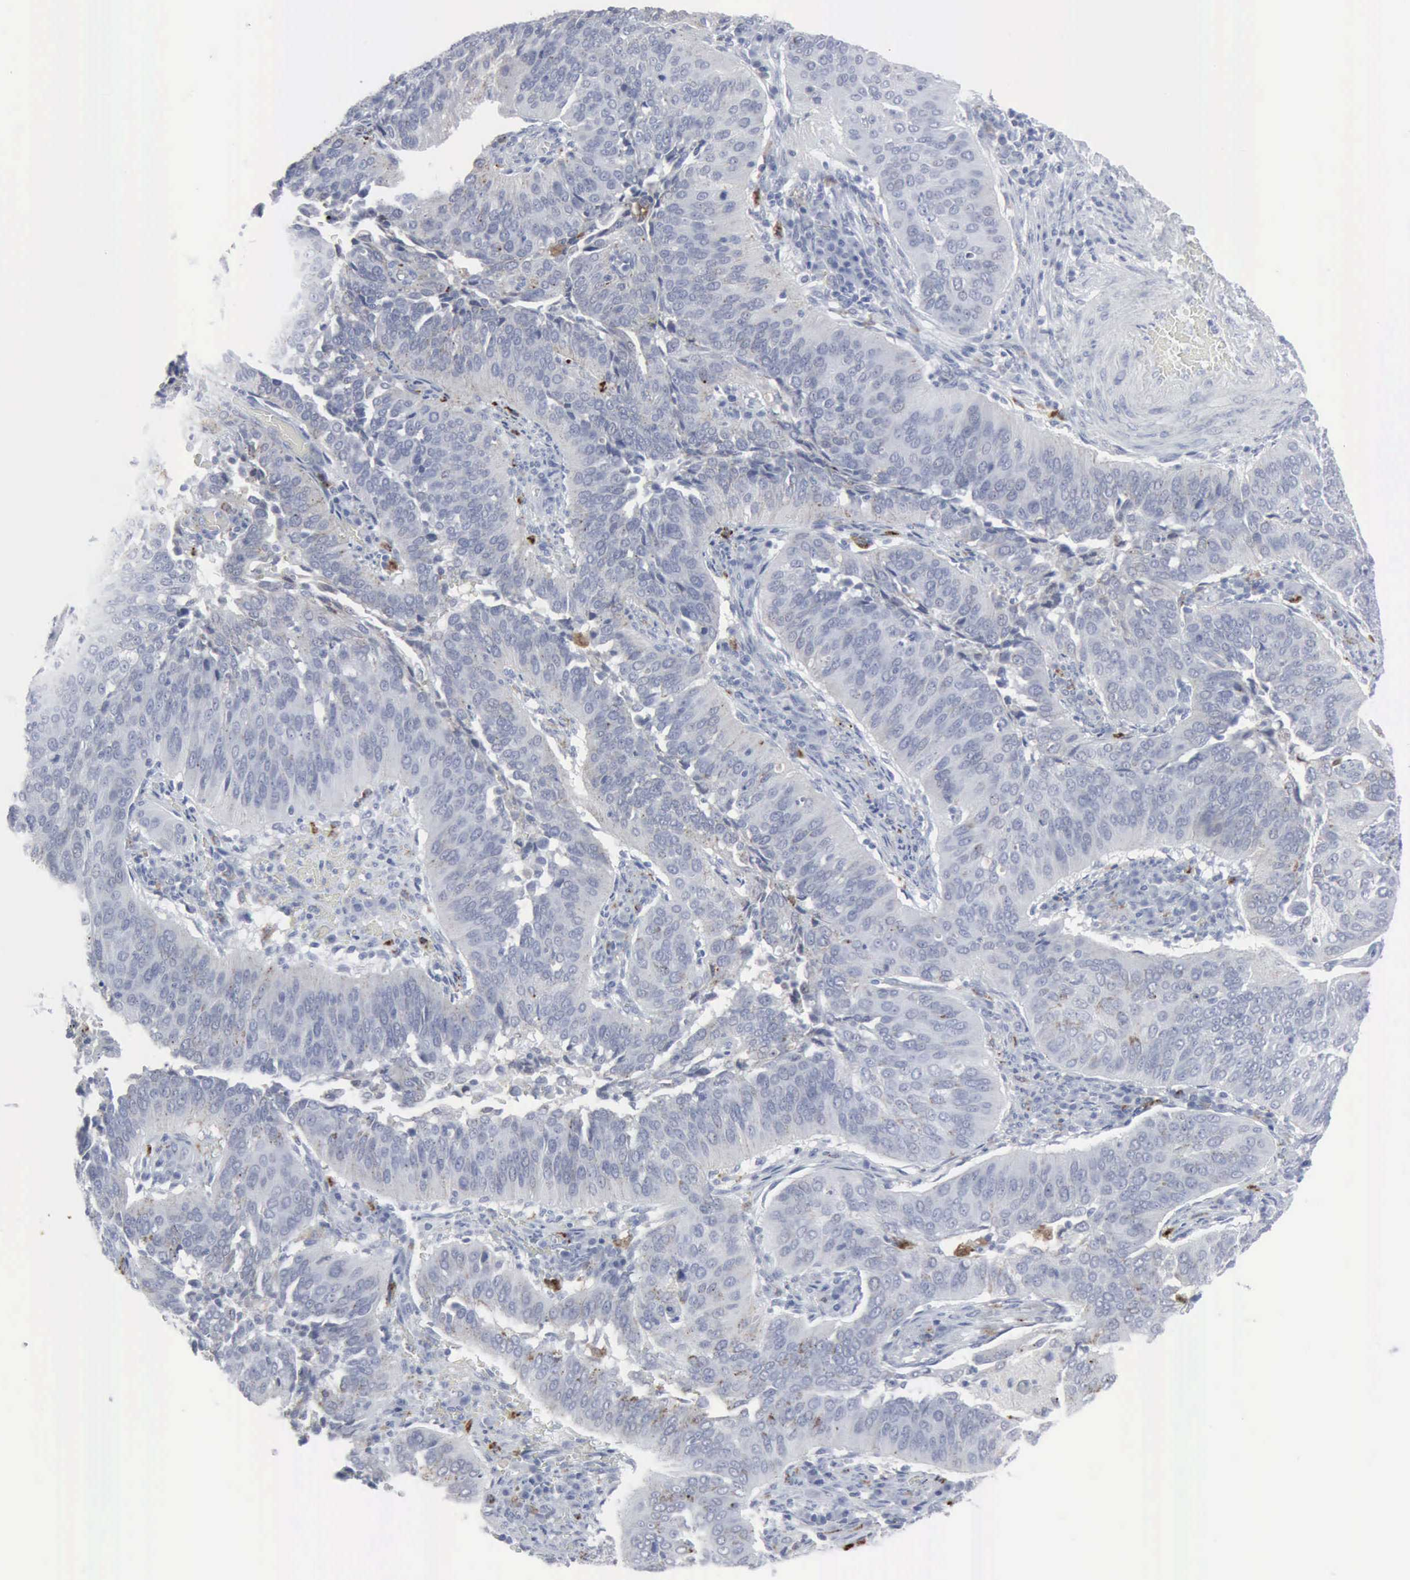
{"staining": {"intensity": "negative", "quantity": "none", "location": "none"}, "tissue": "cervical cancer", "cell_type": "Tumor cells", "image_type": "cancer", "snomed": [{"axis": "morphology", "description": "Squamous cell carcinoma, NOS"}, {"axis": "topography", "description": "Cervix"}], "caption": "The immunohistochemistry histopathology image has no significant staining in tumor cells of cervical squamous cell carcinoma tissue. (DAB IHC visualized using brightfield microscopy, high magnification).", "gene": "GLA", "patient": {"sex": "female", "age": 39}}